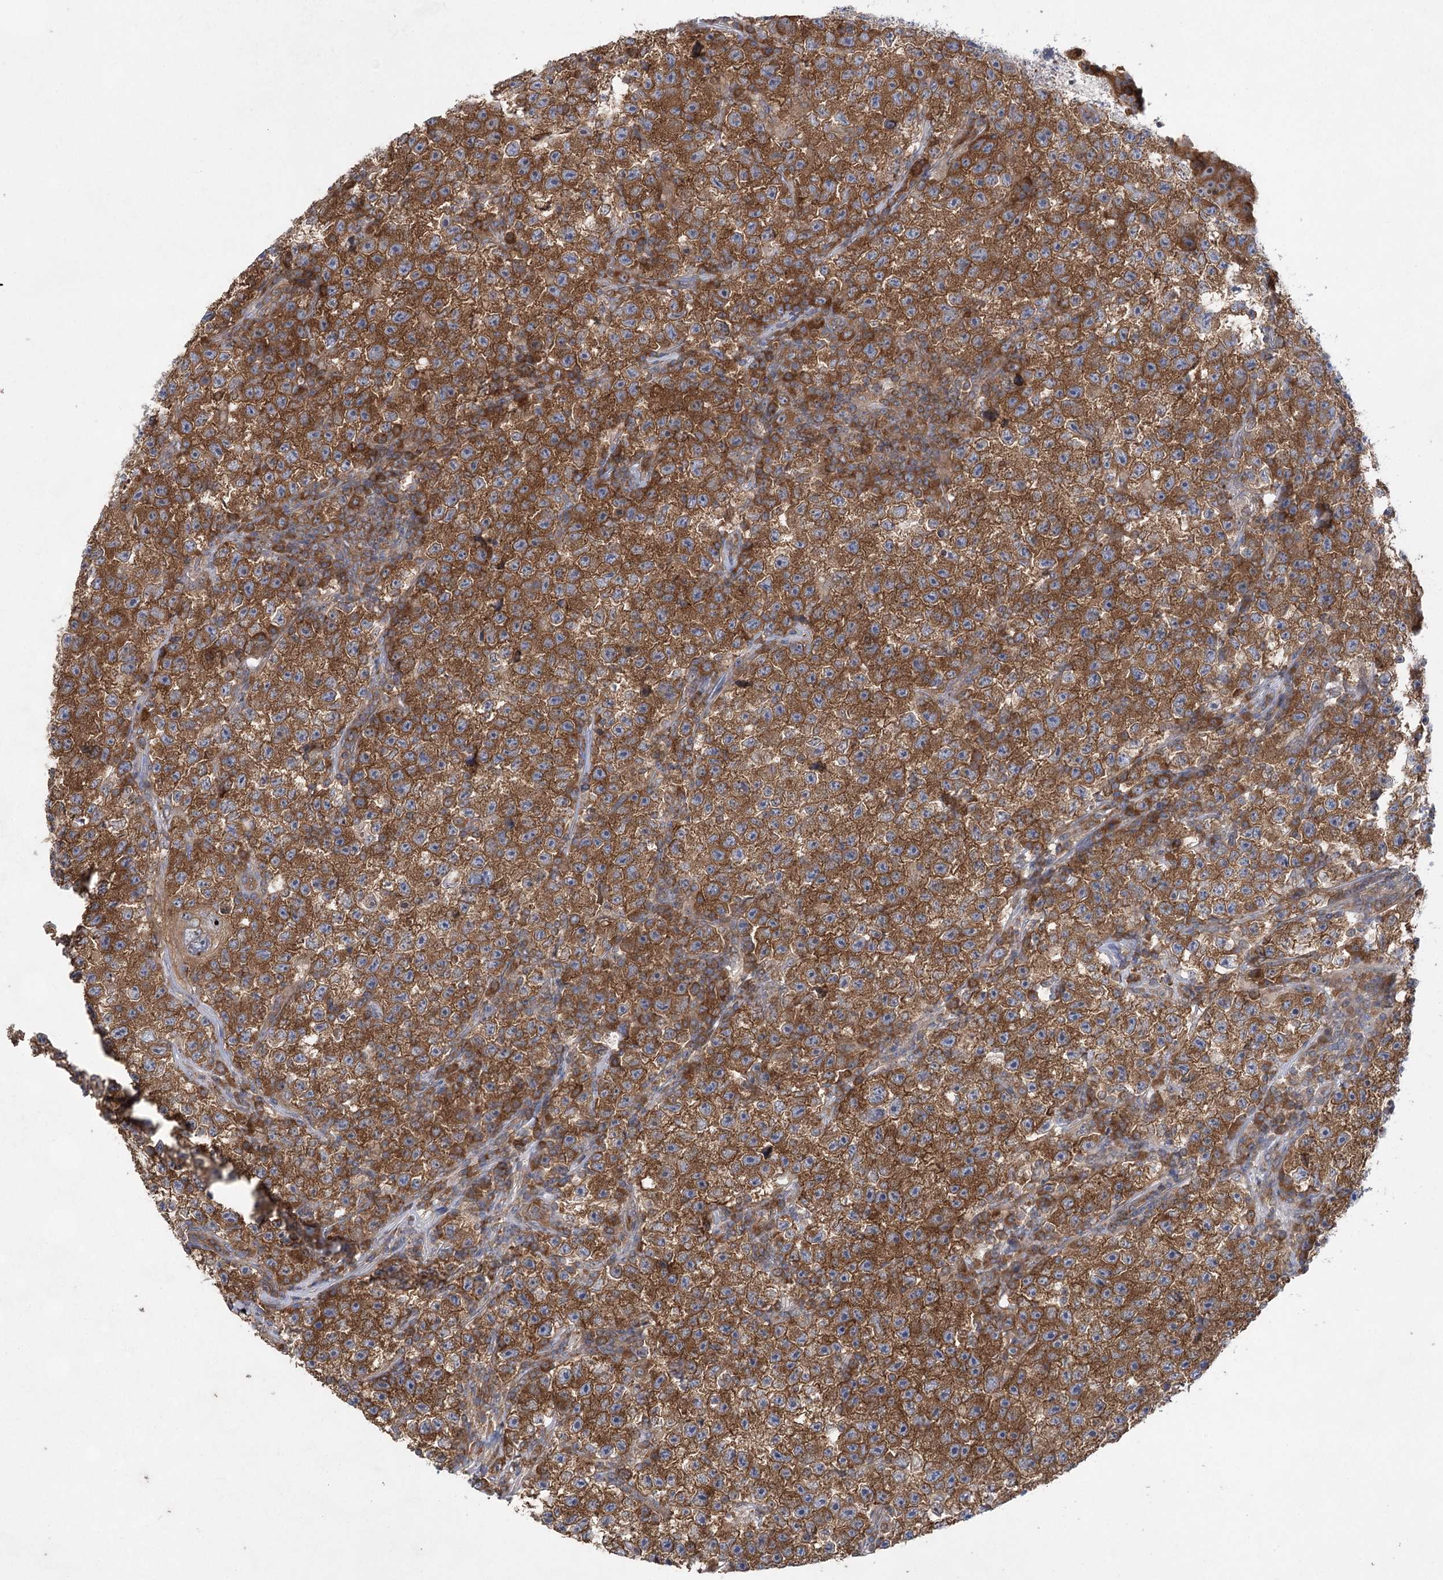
{"staining": {"intensity": "moderate", "quantity": ">75%", "location": "cytoplasmic/membranous"}, "tissue": "testis cancer", "cell_type": "Tumor cells", "image_type": "cancer", "snomed": [{"axis": "morphology", "description": "Seminoma, NOS"}, {"axis": "topography", "description": "Testis"}], "caption": "This micrograph exhibits immunohistochemistry (IHC) staining of human testis seminoma, with medium moderate cytoplasmic/membranous positivity in about >75% of tumor cells.", "gene": "EIF3A", "patient": {"sex": "male", "age": 22}}